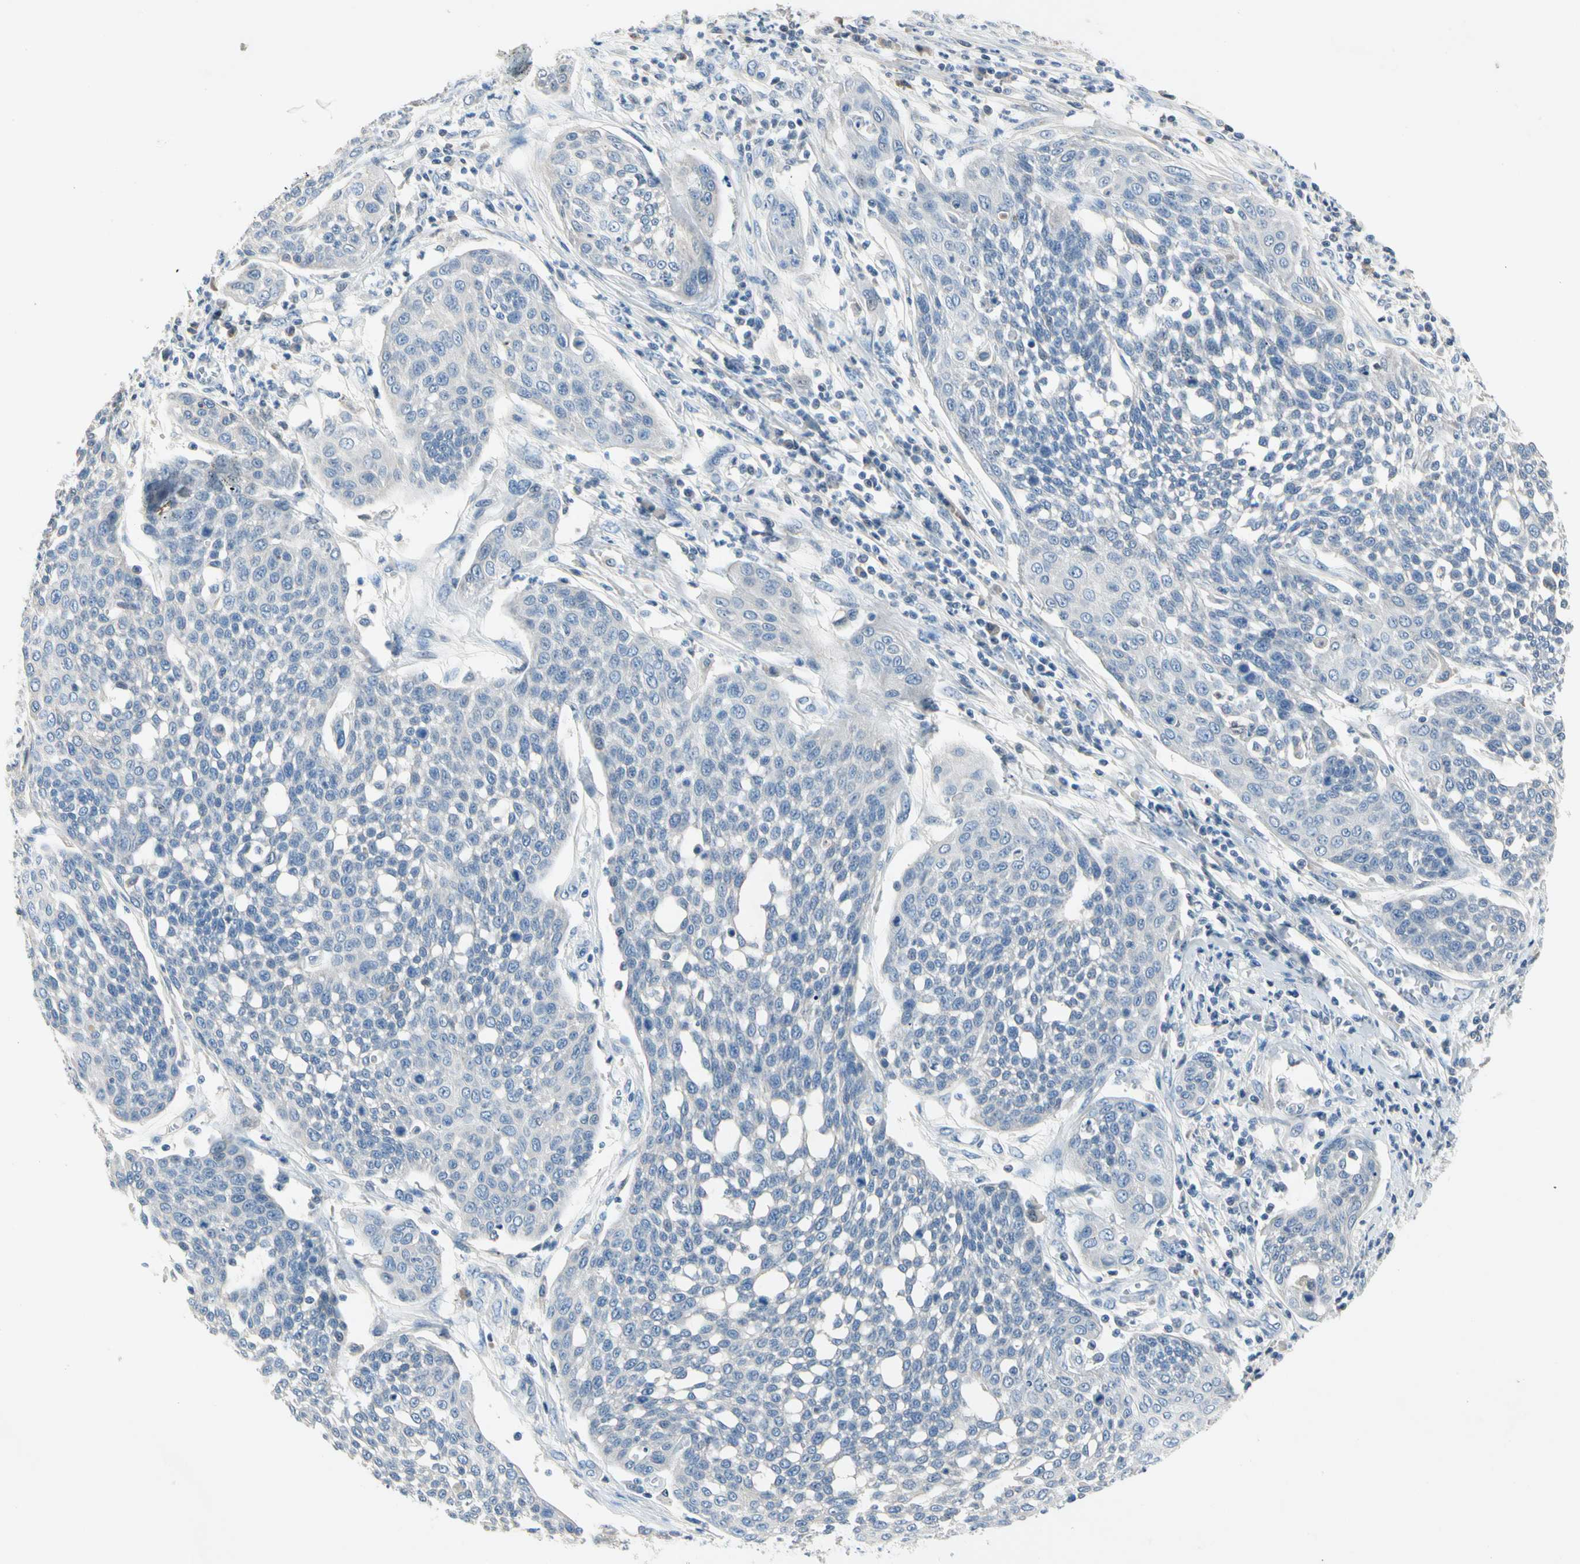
{"staining": {"intensity": "negative", "quantity": "none", "location": "none"}, "tissue": "cervical cancer", "cell_type": "Tumor cells", "image_type": "cancer", "snomed": [{"axis": "morphology", "description": "Squamous cell carcinoma, NOS"}, {"axis": "topography", "description": "Cervix"}], "caption": "Histopathology image shows no significant protein staining in tumor cells of squamous cell carcinoma (cervical). (DAB (3,3'-diaminobenzidine) IHC with hematoxylin counter stain).", "gene": "ECRG4", "patient": {"sex": "female", "age": 34}}